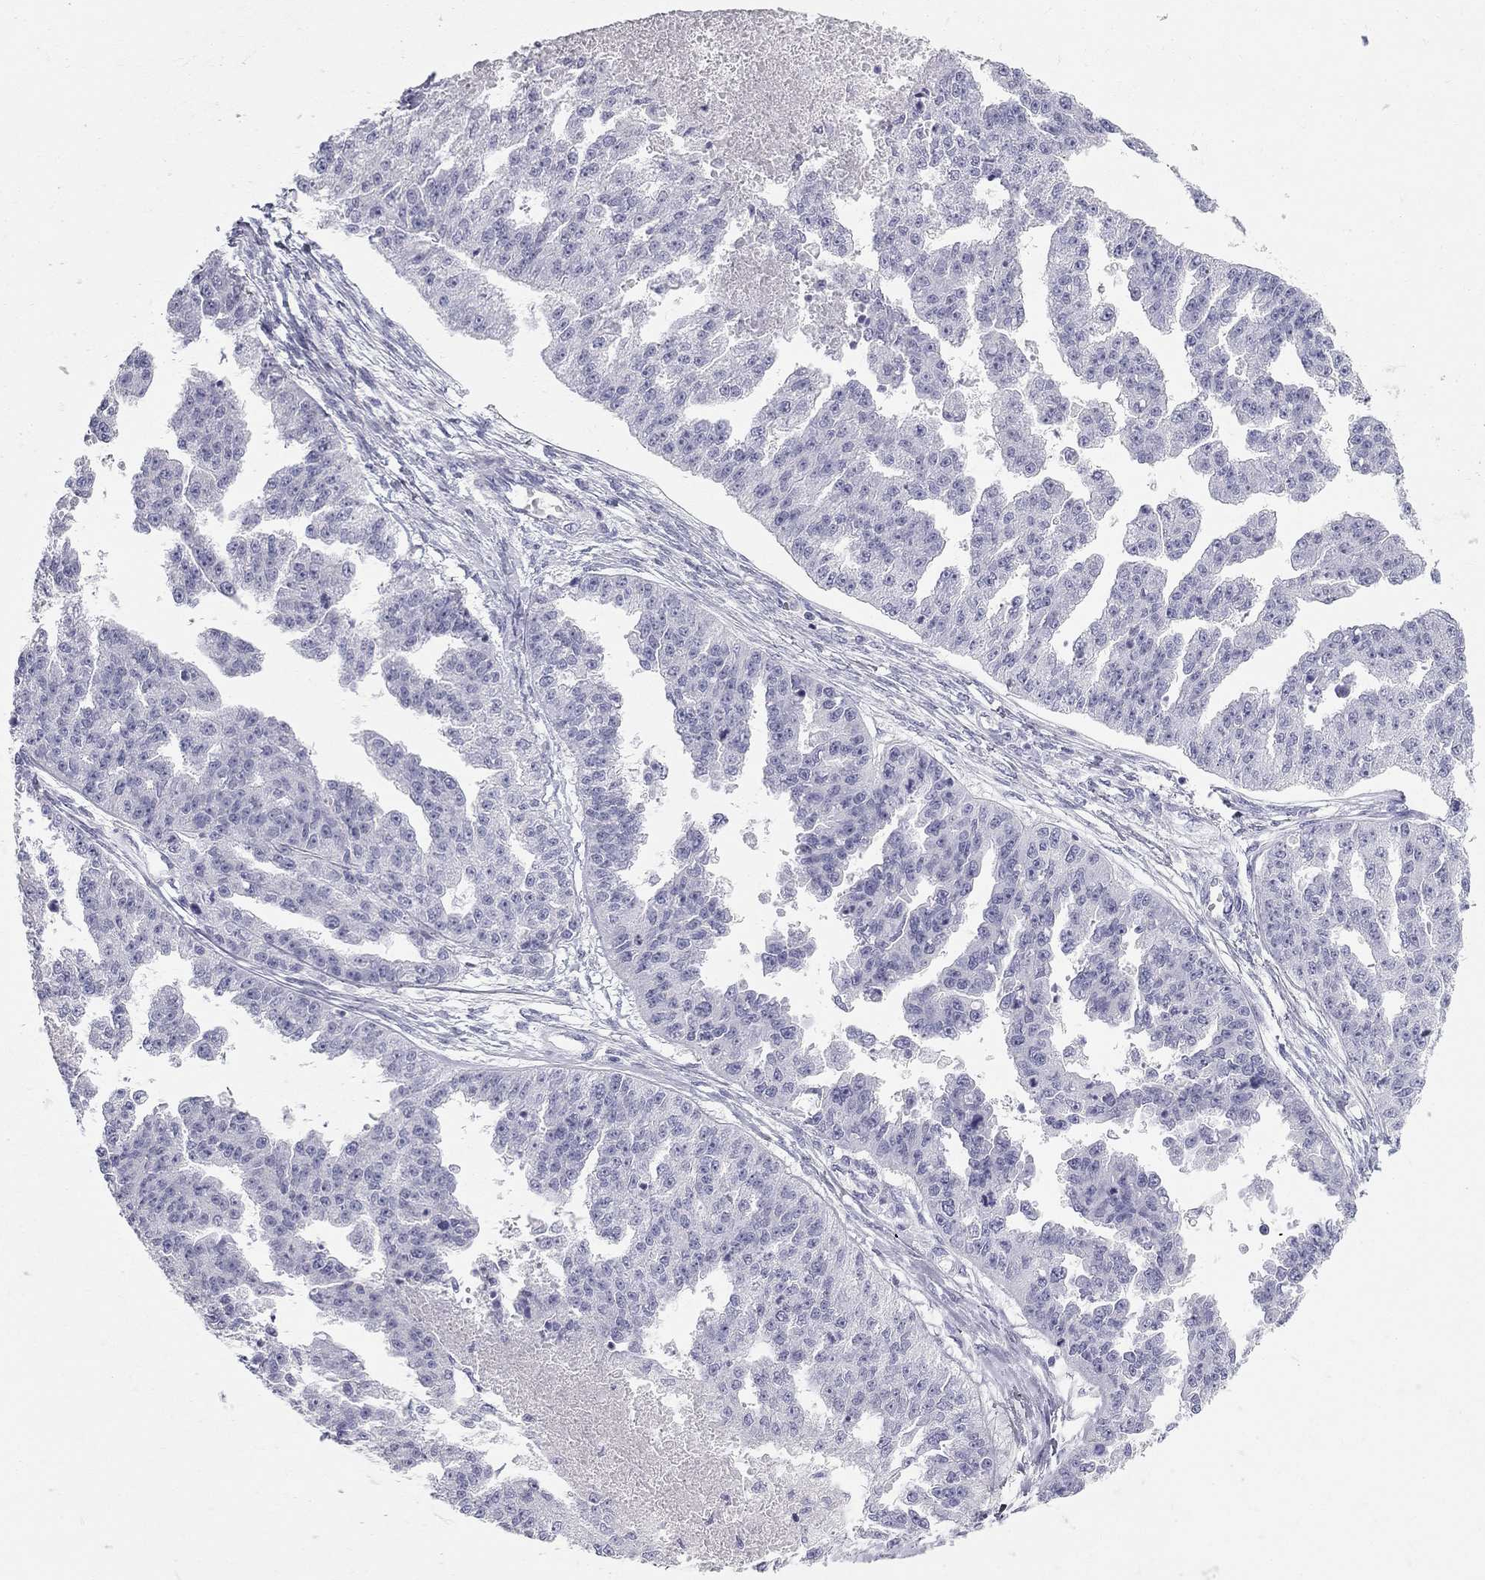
{"staining": {"intensity": "negative", "quantity": "none", "location": "none"}, "tissue": "ovarian cancer", "cell_type": "Tumor cells", "image_type": "cancer", "snomed": [{"axis": "morphology", "description": "Cystadenocarcinoma, serous, NOS"}, {"axis": "topography", "description": "Ovary"}], "caption": "Ovarian cancer stained for a protein using immunohistochemistry shows no positivity tumor cells.", "gene": "SULT2B1", "patient": {"sex": "female", "age": 58}}